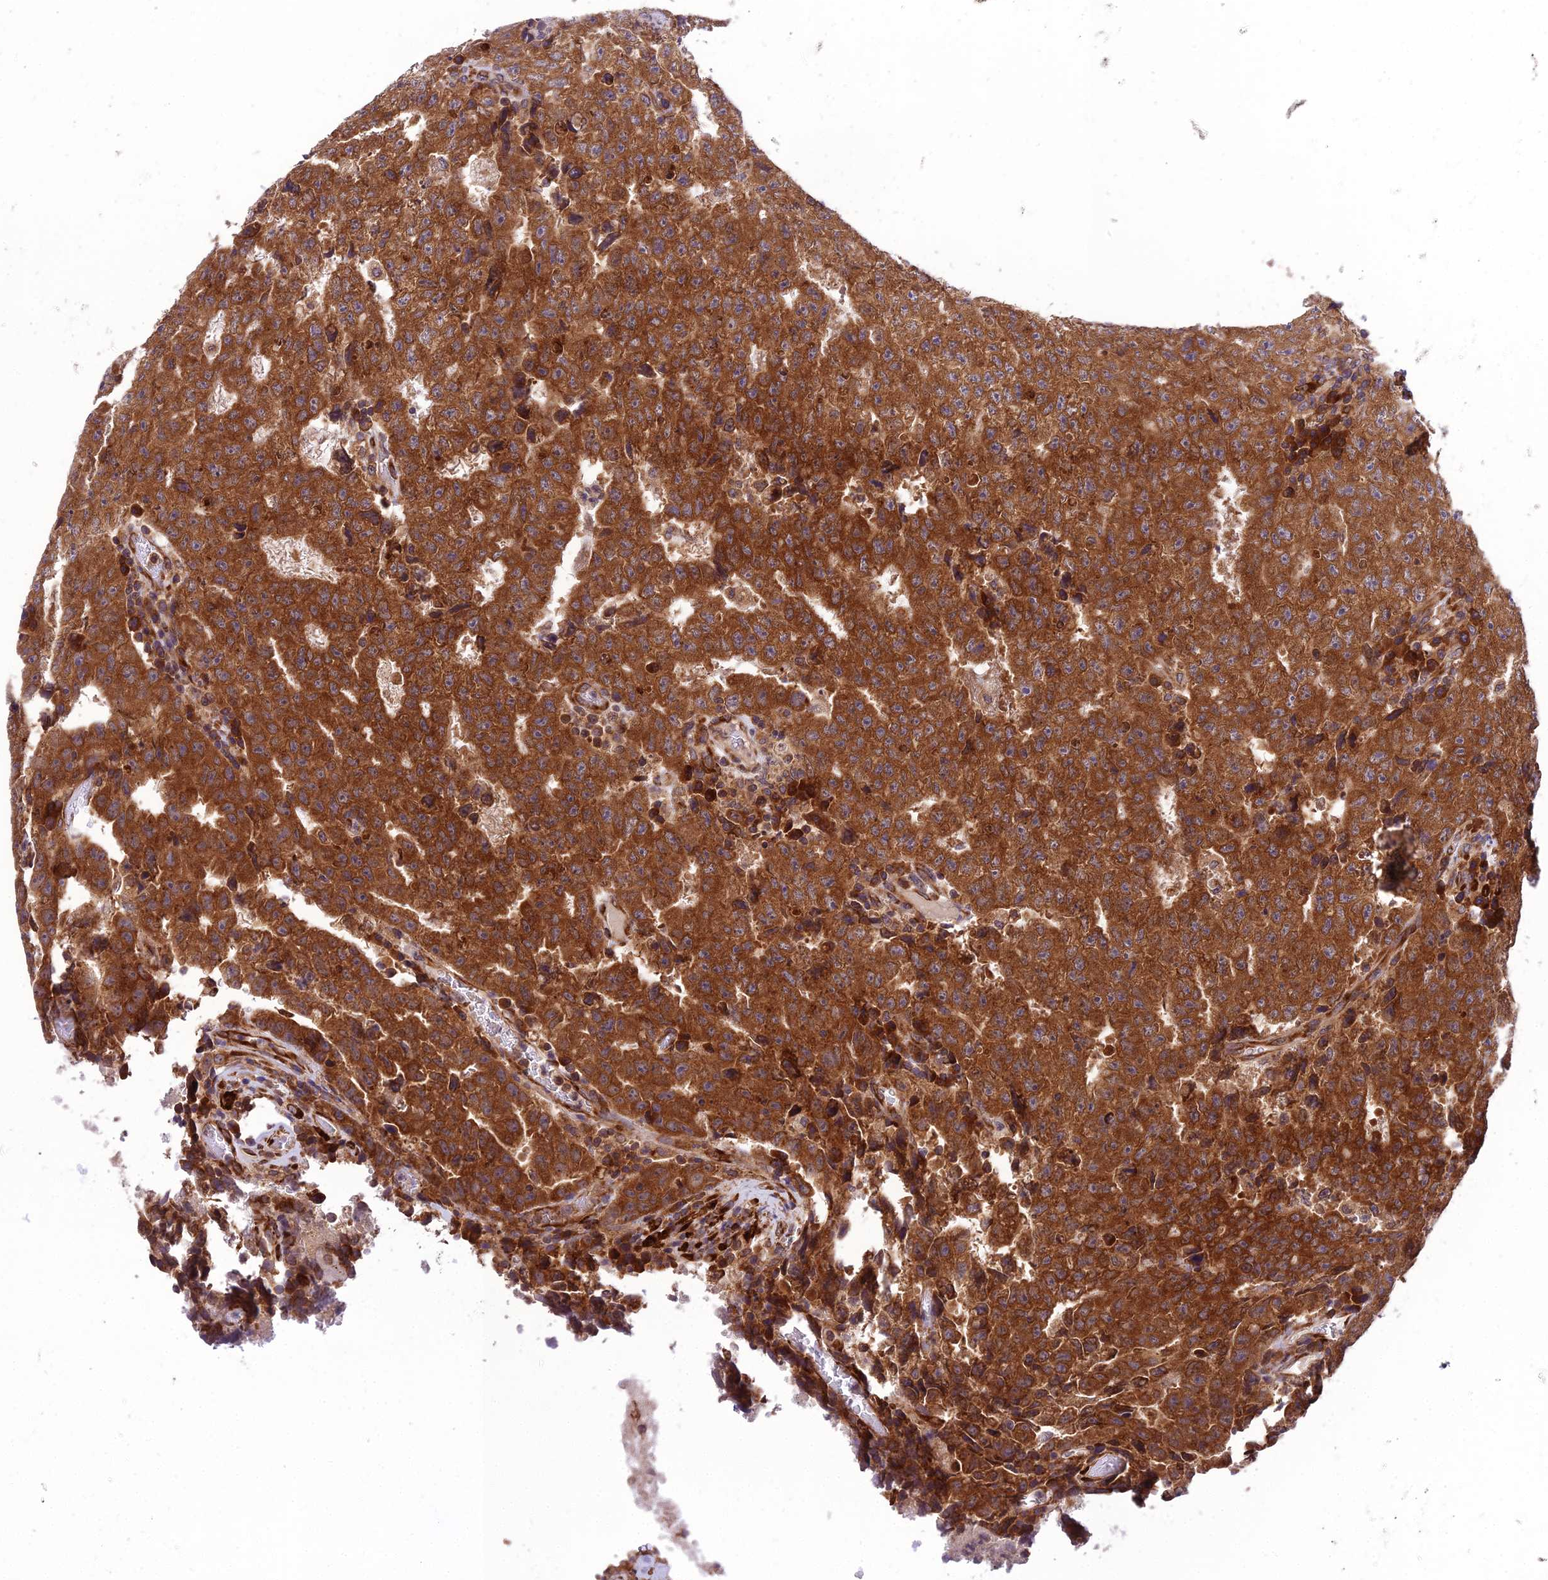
{"staining": {"intensity": "strong", "quantity": ">75%", "location": "cytoplasmic/membranous"}, "tissue": "testis cancer", "cell_type": "Tumor cells", "image_type": "cancer", "snomed": [{"axis": "morphology", "description": "Necrosis, NOS"}, {"axis": "morphology", "description": "Carcinoma, Embryonal, NOS"}, {"axis": "topography", "description": "Testis"}], "caption": "Strong cytoplasmic/membranous expression is appreciated in approximately >75% of tumor cells in testis cancer. (DAB IHC with brightfield microscopy, high magnification).", "gene": "DHCR7", "patient": {"sex": "male", "age": 19}}